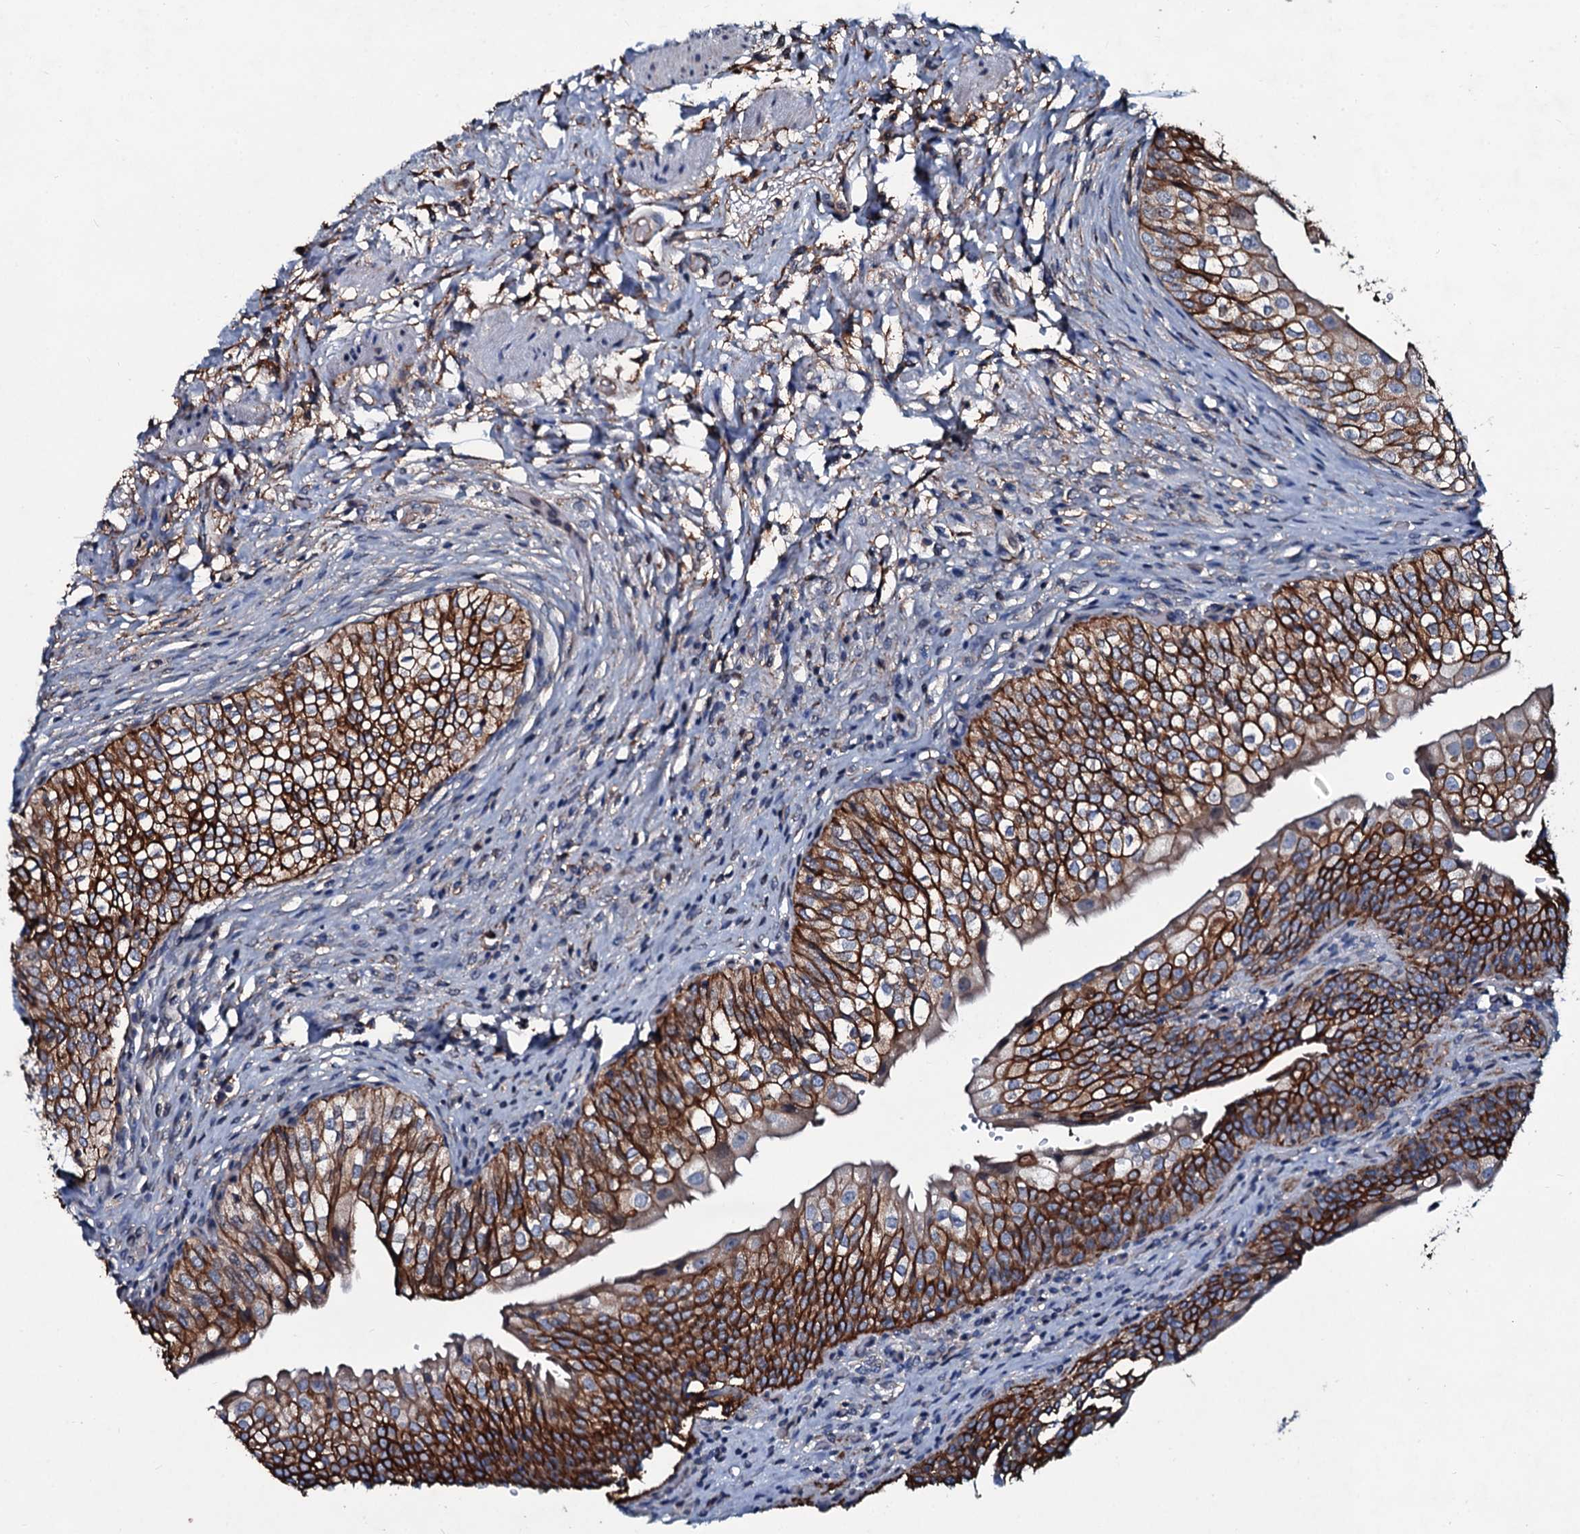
{"staining": {"intensity": "strong", "quantity": ">75%", "location": "cytoplasmic/membranous"}, "tissue": "urinary bladder", "cell_type": "Urothelial cells", "image_type": "normal", "snomed": [{"axis": "morphology", "description": "Normal tissue, NOS"}, {"axis": "topography", "description": "Urinary bladder"}], "caption": "Immunohistochemistry photomicrograph of normal urinary bladder: human urinary bladder stained using immunohistochemistry demonstrates high levels of strong protein expression localized specifically in the cytoplasmic/membranous of urothelial cells, appearing as a cytoplasmic/membranous brown color.", "gene": "DMAC2", "patient": {"sex": "male", "age": 55}}